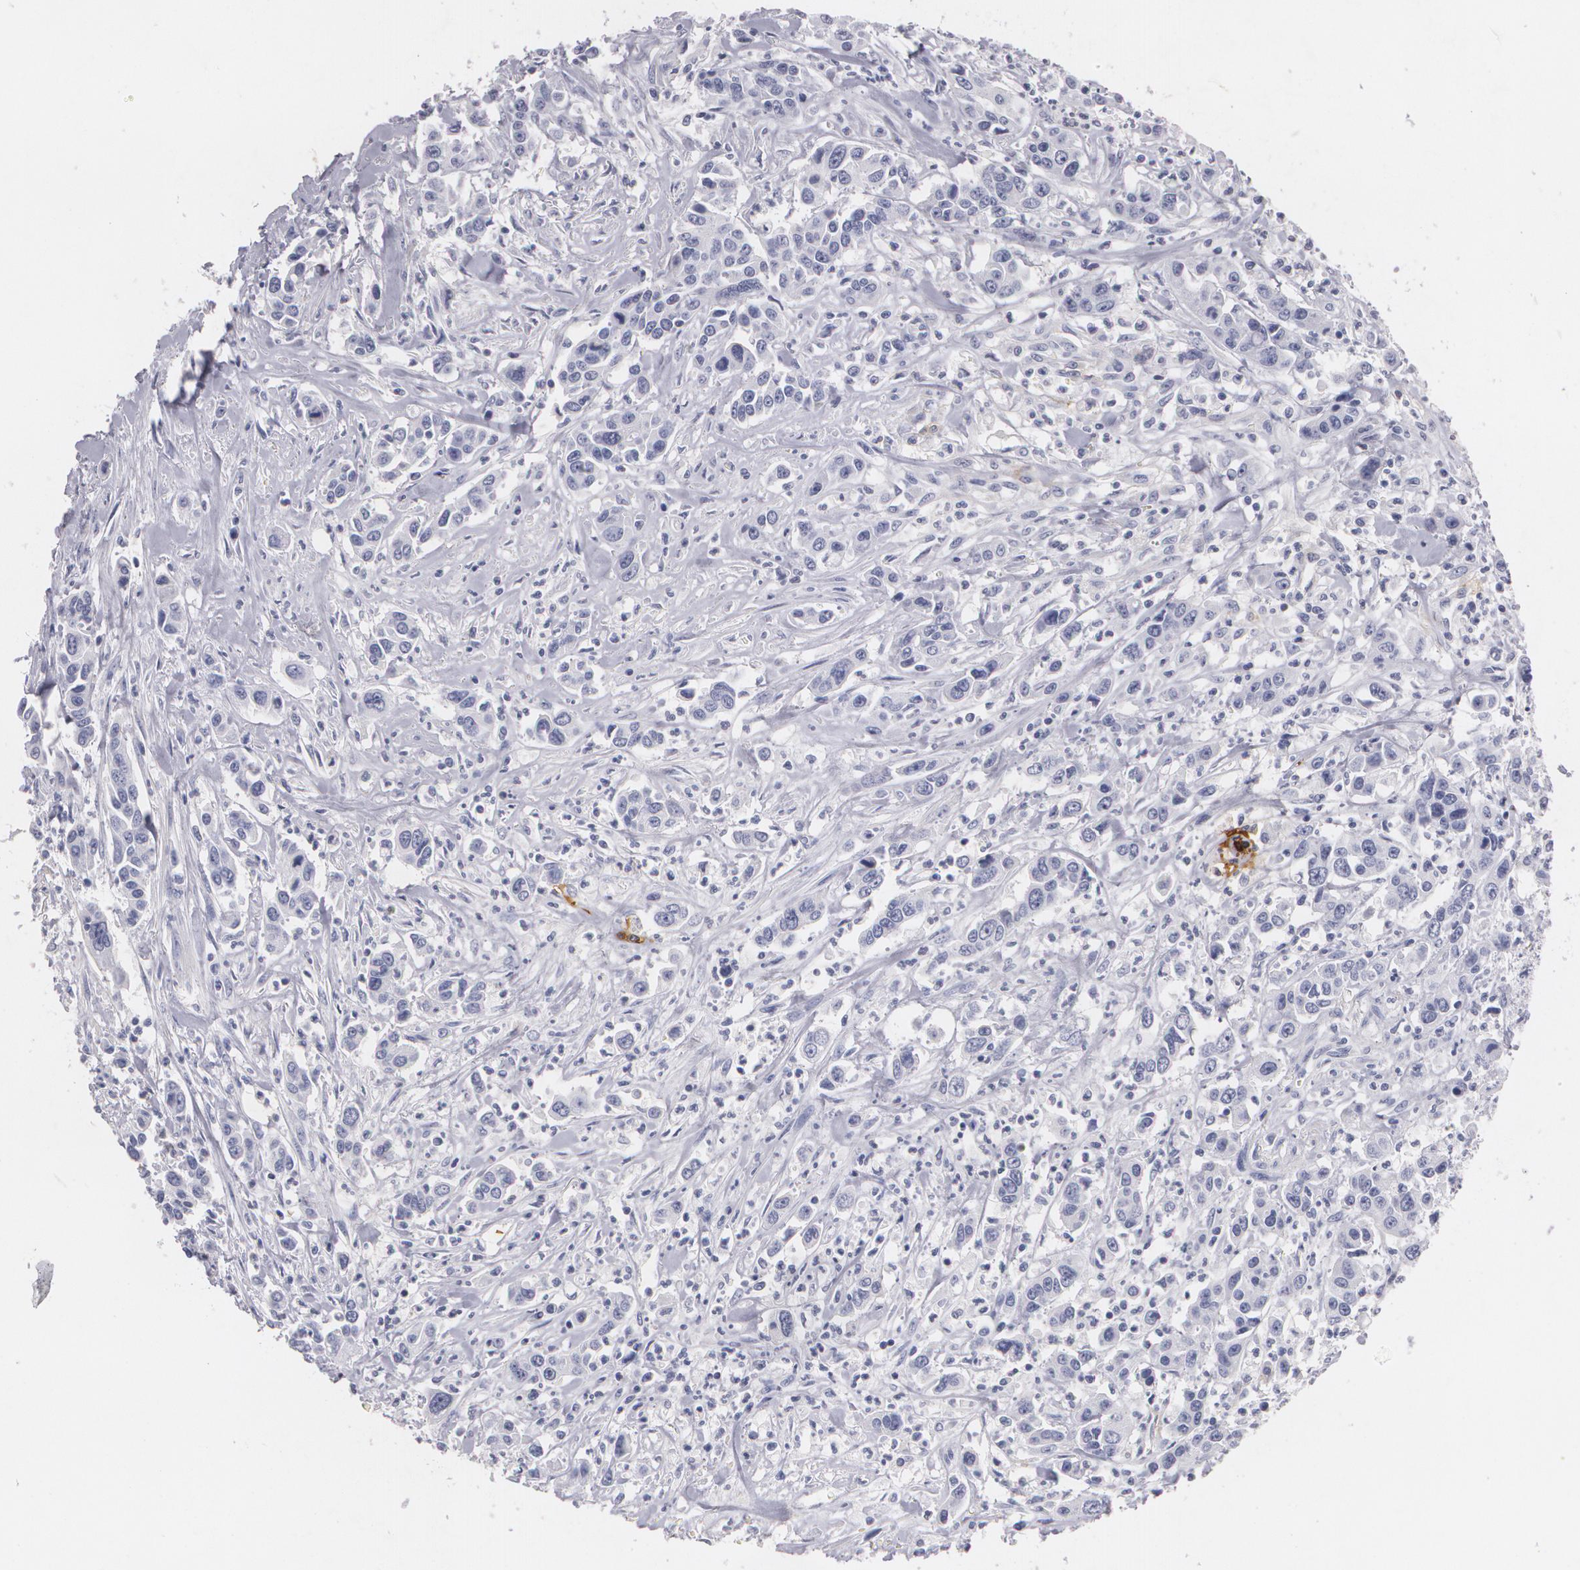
{"staining": {"intensity": "negative", "quantity": "none", "location": "none"}, "tissue": "urothelial cancer", "cell_type": "Tumor cells", "image_type": "cancer", "snomed": [{"axis": "morphology", "description": "Urothelial carcinoma, High grade"}, {"axis": "topography", "description": "Urinary bladder"}], "caption": "Immunohistochemical staining of urothelial cancer displays no significant expression in tumor cells. (DAB immunohistochemistry (IHC) visualized using brightfield microscopy, high magnification).", "gene": "NGFR", "patient": {"sex": "male", "age": 86}}